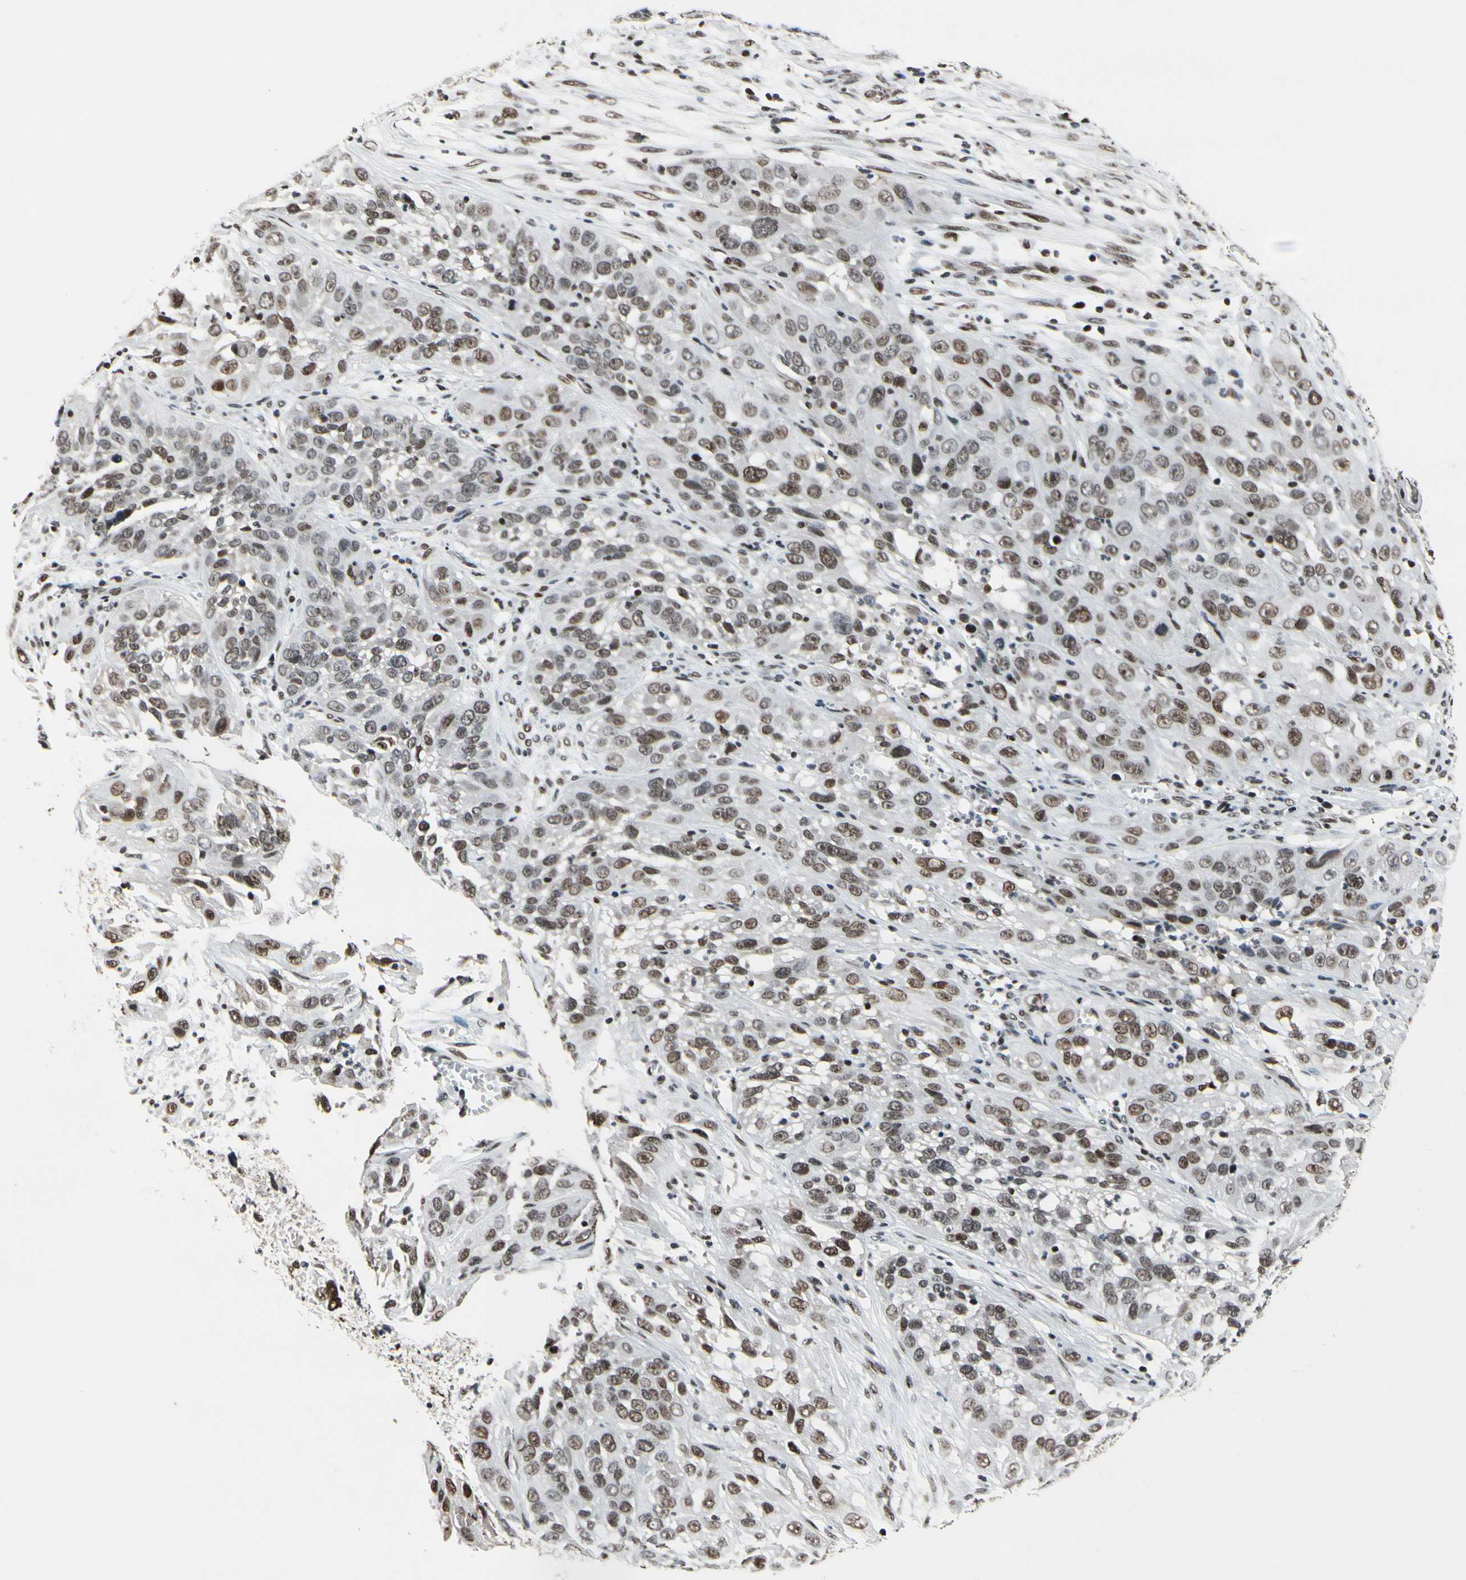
{"staining": {"intensity": "moderate", "quantity": ">75%", "location": "nuclear"}, "tissue": "cervical cancer", "cell_type": "Tumor cells", "image_type": "cancer", "snomed": [{"axis": "morphology", "description": "Squamous cell carcinoma, NOS"}, {"axis": "topography", "description": "Cervix"}], "caption": "A brown stain labels moderate nuclear expression of a protein in cervical cancer (squamous cell carcinoma) tumor cells.", "gene": "RECQL", "patient": {"sex": "female", "age": 32}}